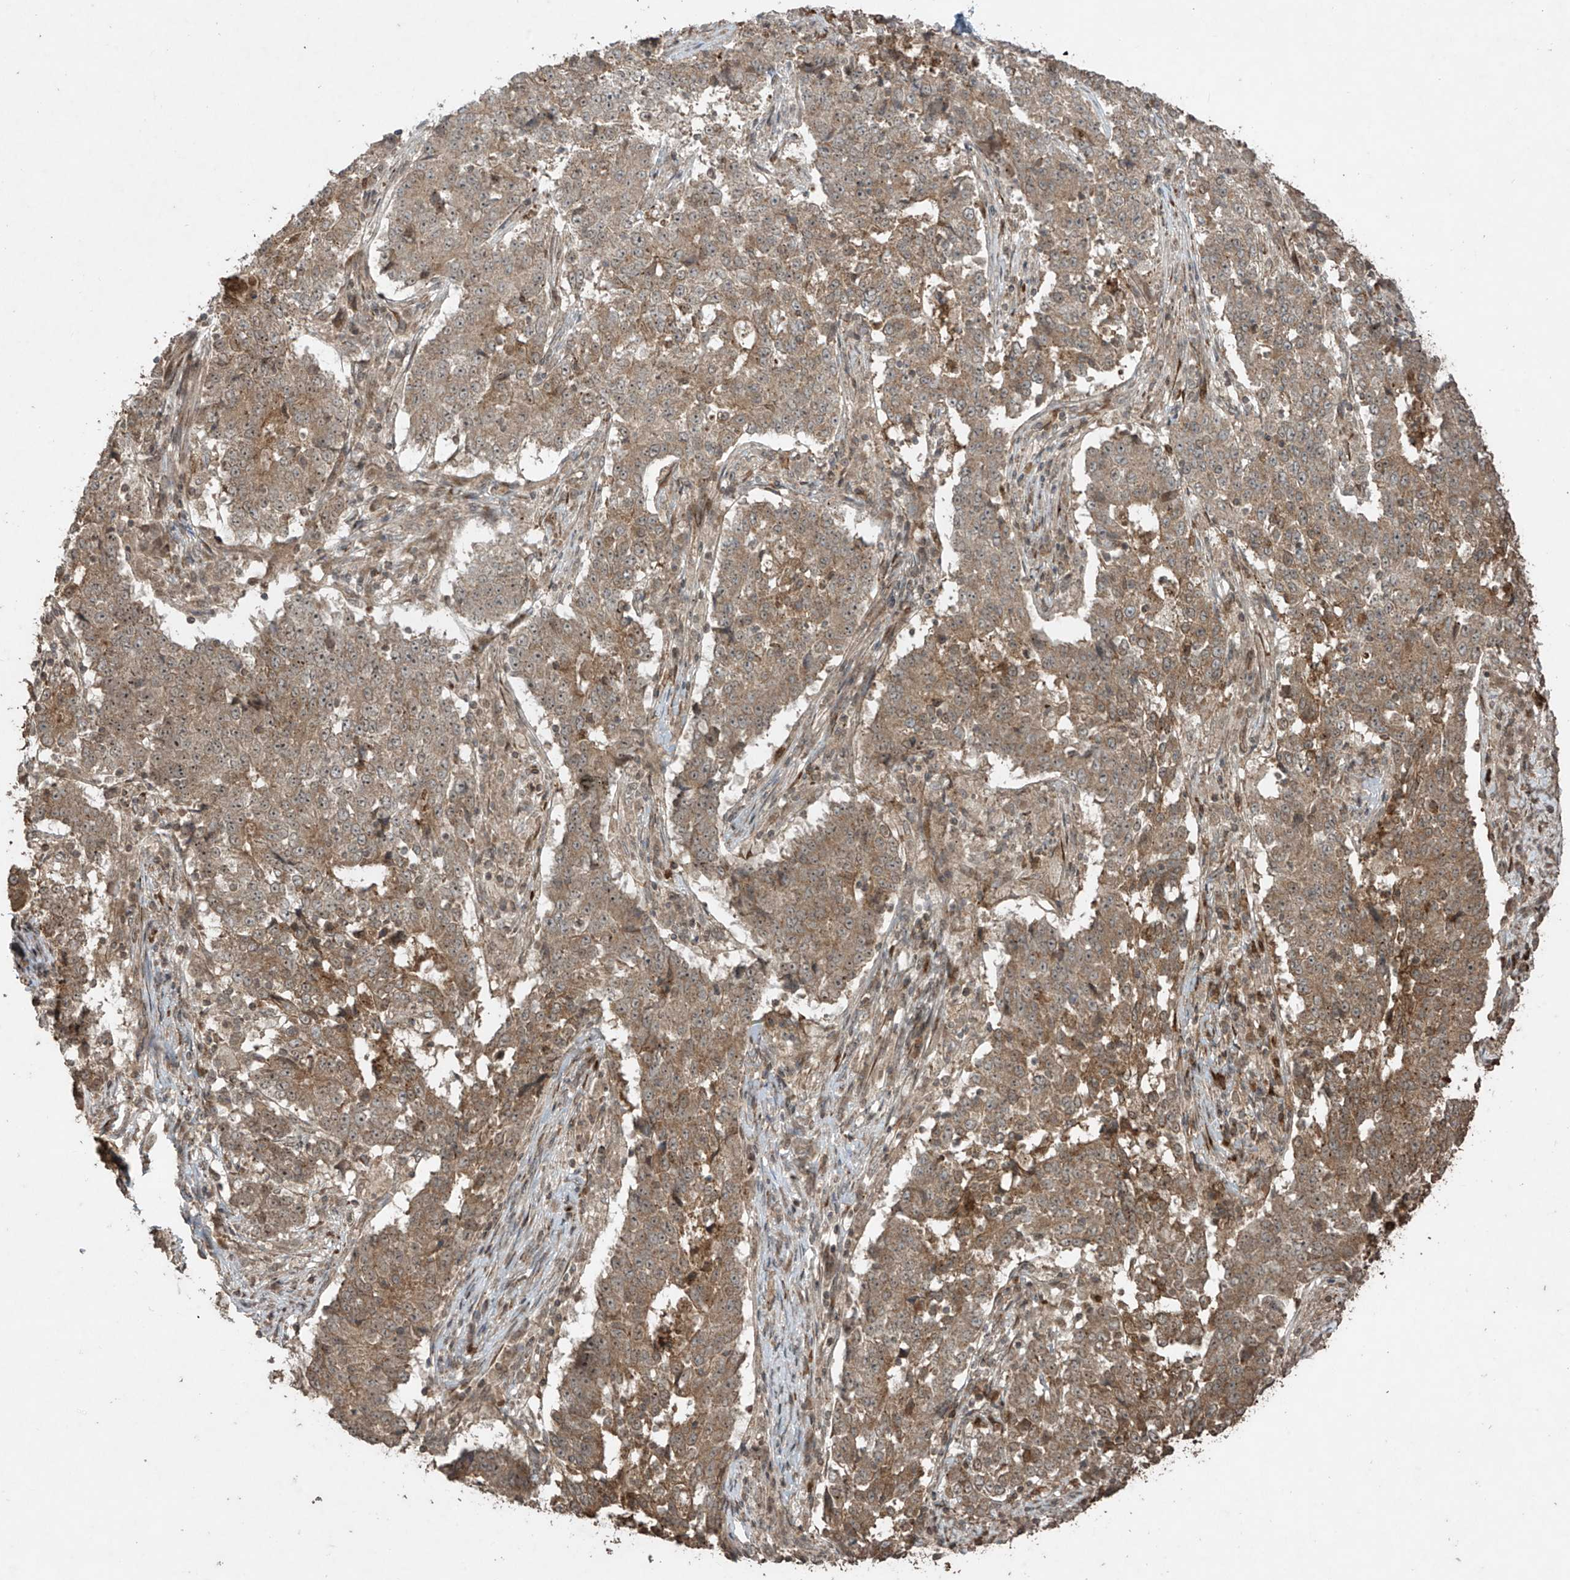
{"staining": {"intensity": "moderate", "quantity": ">75%", "location": "cytoplasmic/membranous"}, "tissue": "stomach cancer", "cell_type": "Tumor cells", "image_type": "cancer", "snomed": [{"axis": "morphology", "description": "Adenocarcinoma, NOS"}, {"axis": "topography", "description": "Stomach"}], "caption": "A micrograph showing moderate cytoplasmic/membranous positivity in about >75% of tumor cells in stomach cancer, as visualized by brown immunohistochemical staining.", "gene": "PGPEP1", "patient": {"sex": "male", "age": 59}}